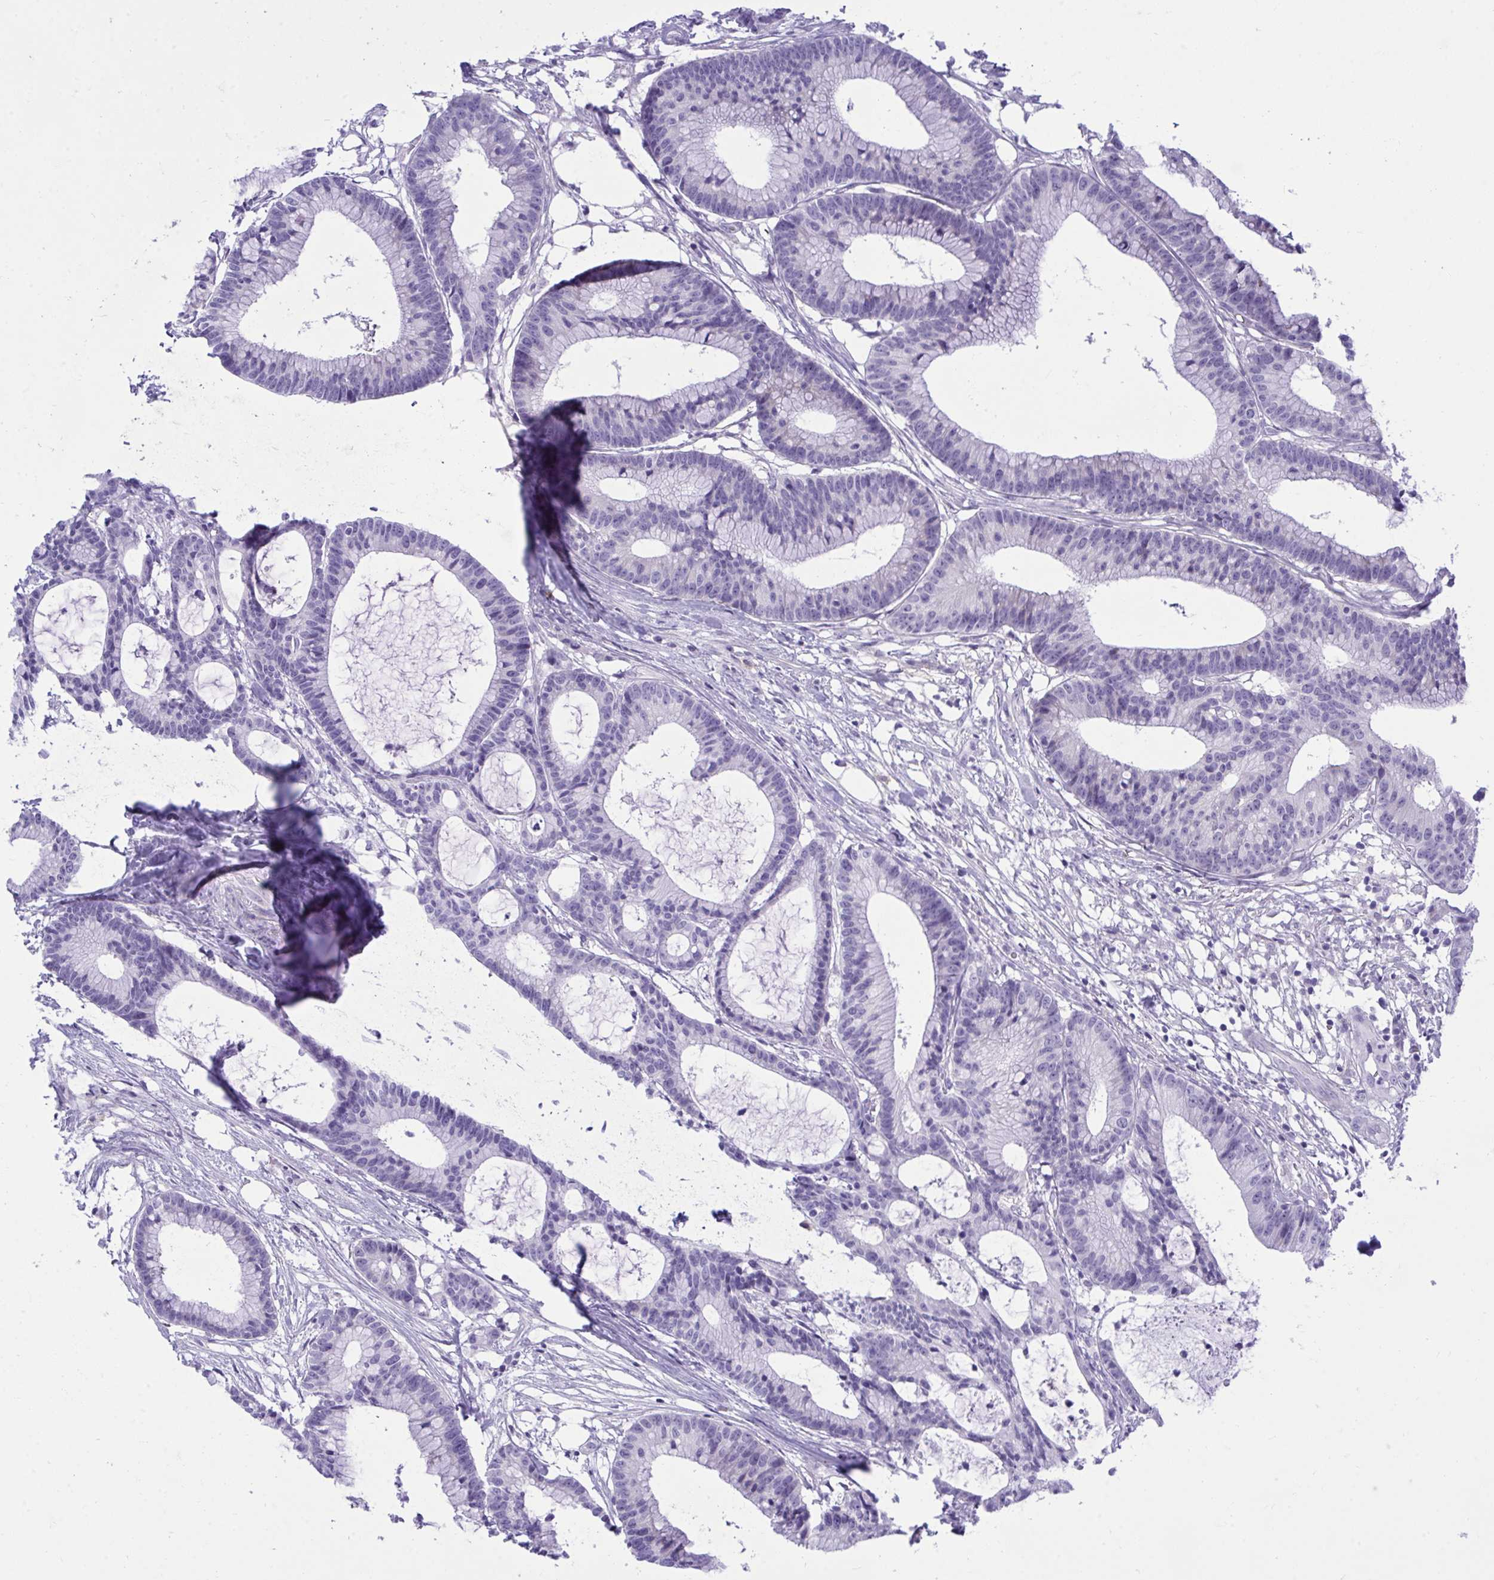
{"staining": {"intensity": "negative", "quantity": "none", "location": "none"}, "tissue": "colorectal cancer", "cell_type": "Tumor cells", "image_type": "cancer", "snomed": [{"axis": "morphology", "description": "Adenocarcinoma, NOS"}, {"axis": "topography", "description": "Colon"}], "caption": "Immunohistochemistry (IHC) micrograph of colorectal cancer (adenocarcinoma) stained for a protein (brown), which shows no expression in tumor cells. The staining is performed using DAB (3,3'-diaminobenzidine) brown chromogen with nuclei counter-stained in using hematoxylin.", "gene": "MED9", "patient": {"sex": "female", "age": 78}}